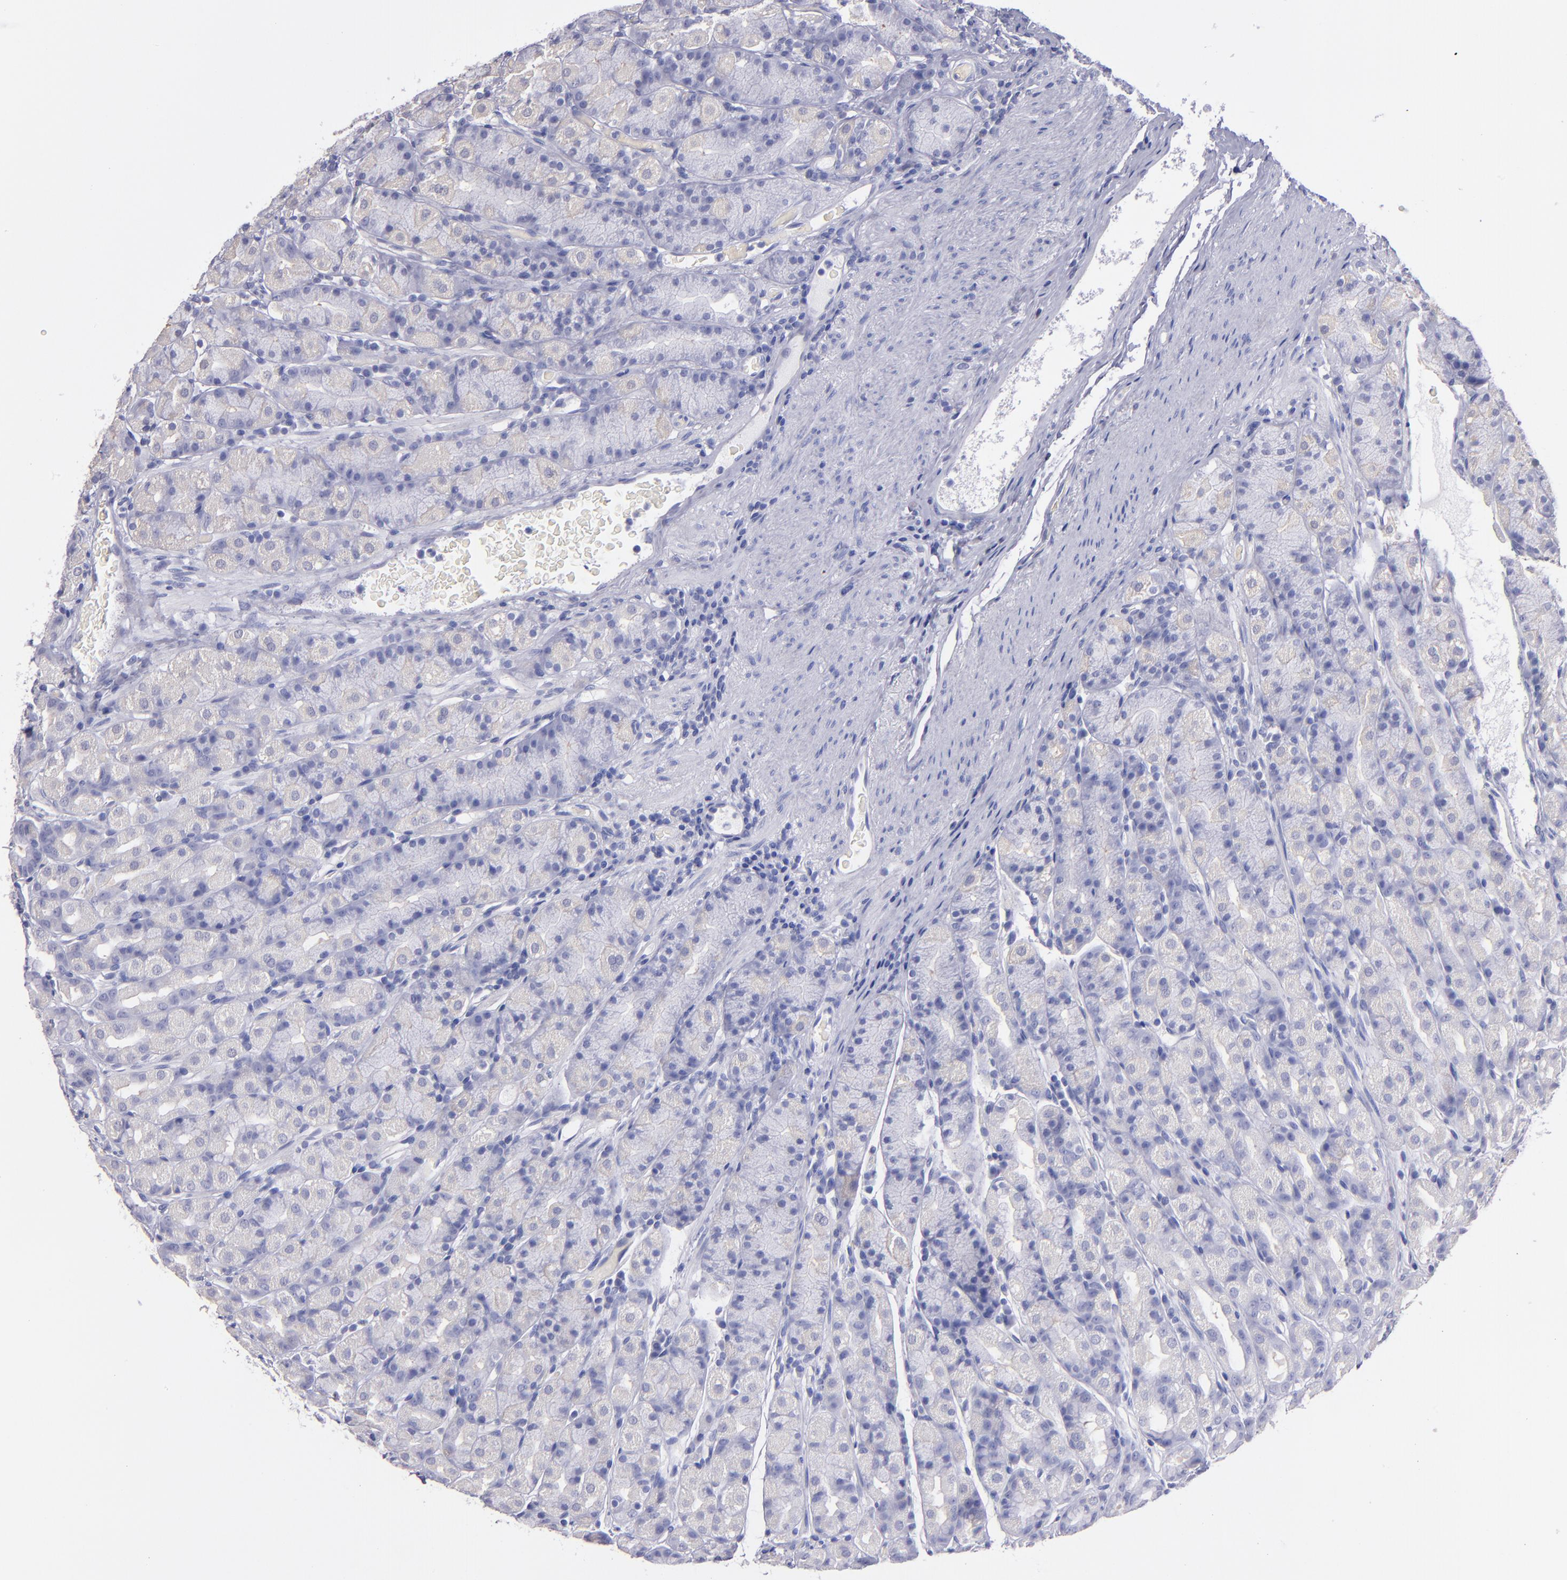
{"staining": {"intensity": "negative", "quantity": "none", "location": "none"}, "tissue": "stomach", "cell_type": "Glandular cells", "image_type": "normal", "snomed": [{"axis": "morphology", "description": "Normal tissue, NOS"}, {"axis": "topography", "description": "Stomach, upper"}], "caption": "Immunohistochemistry image of benign human stomach stained for a protein (brown), which shows no staining in glandular cells.", "gene": "TG", "patient": {"sex": "male", "age": 68}}